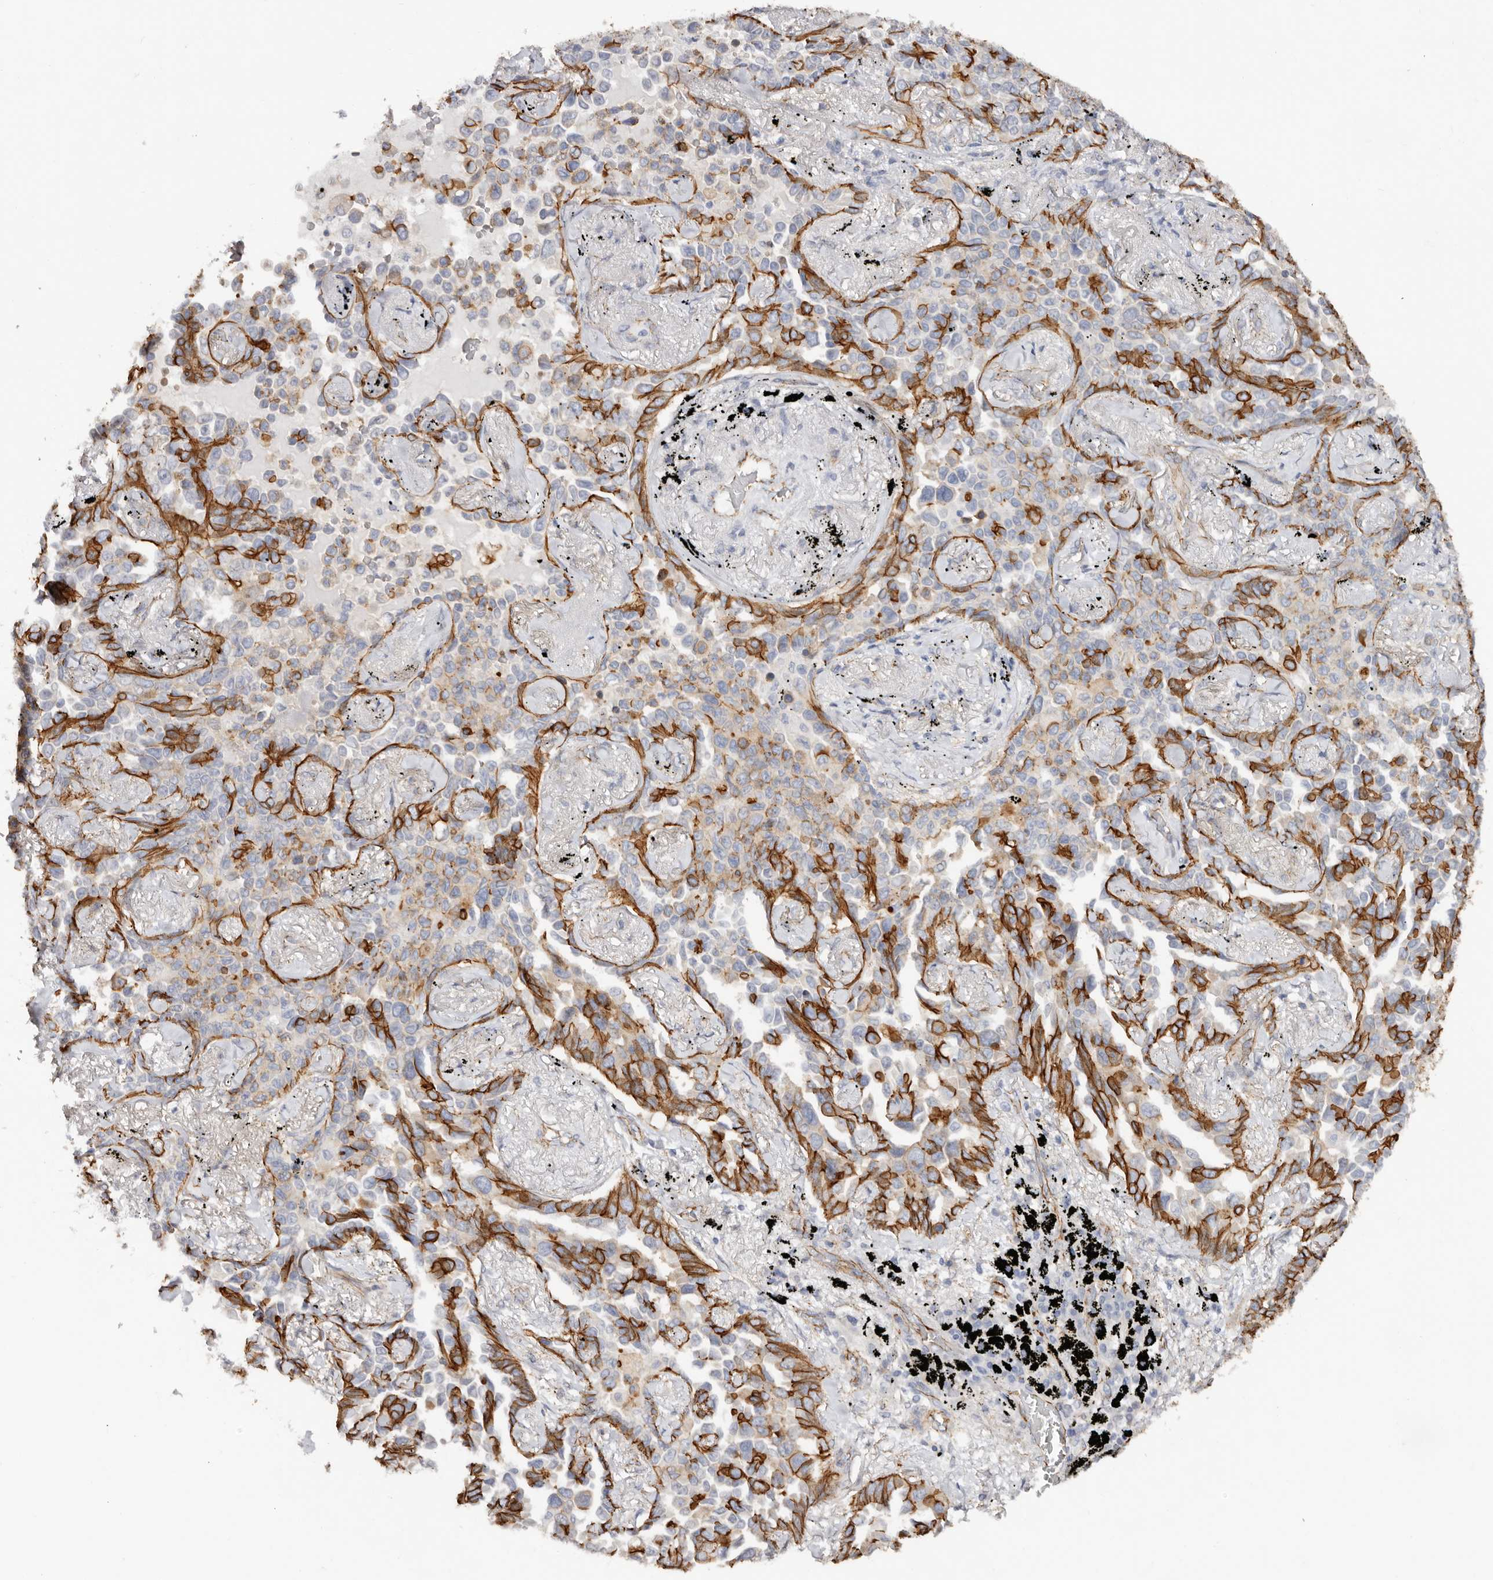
{"staining": {"intensity": "strong", "quantity": "25%-75%", "location": "cytoplasmic/membranous"}, "tissue": "lung cancer", "cell_type": "Tumor cells", "image_type": "cancer", "snomed": [{"axis": "morphology", "description": "Adenocarcinoma, NOS"}, {"axis": "topography", "description": "Lung"}], "caption": "Protein expression analysis of lung cancer reveals strong cytoplasmic/membranous positivity in approximately 25%-75% of tumor cells.", "gene": "CTNNB1", "patient": {"sex": "female", "age": 67}}